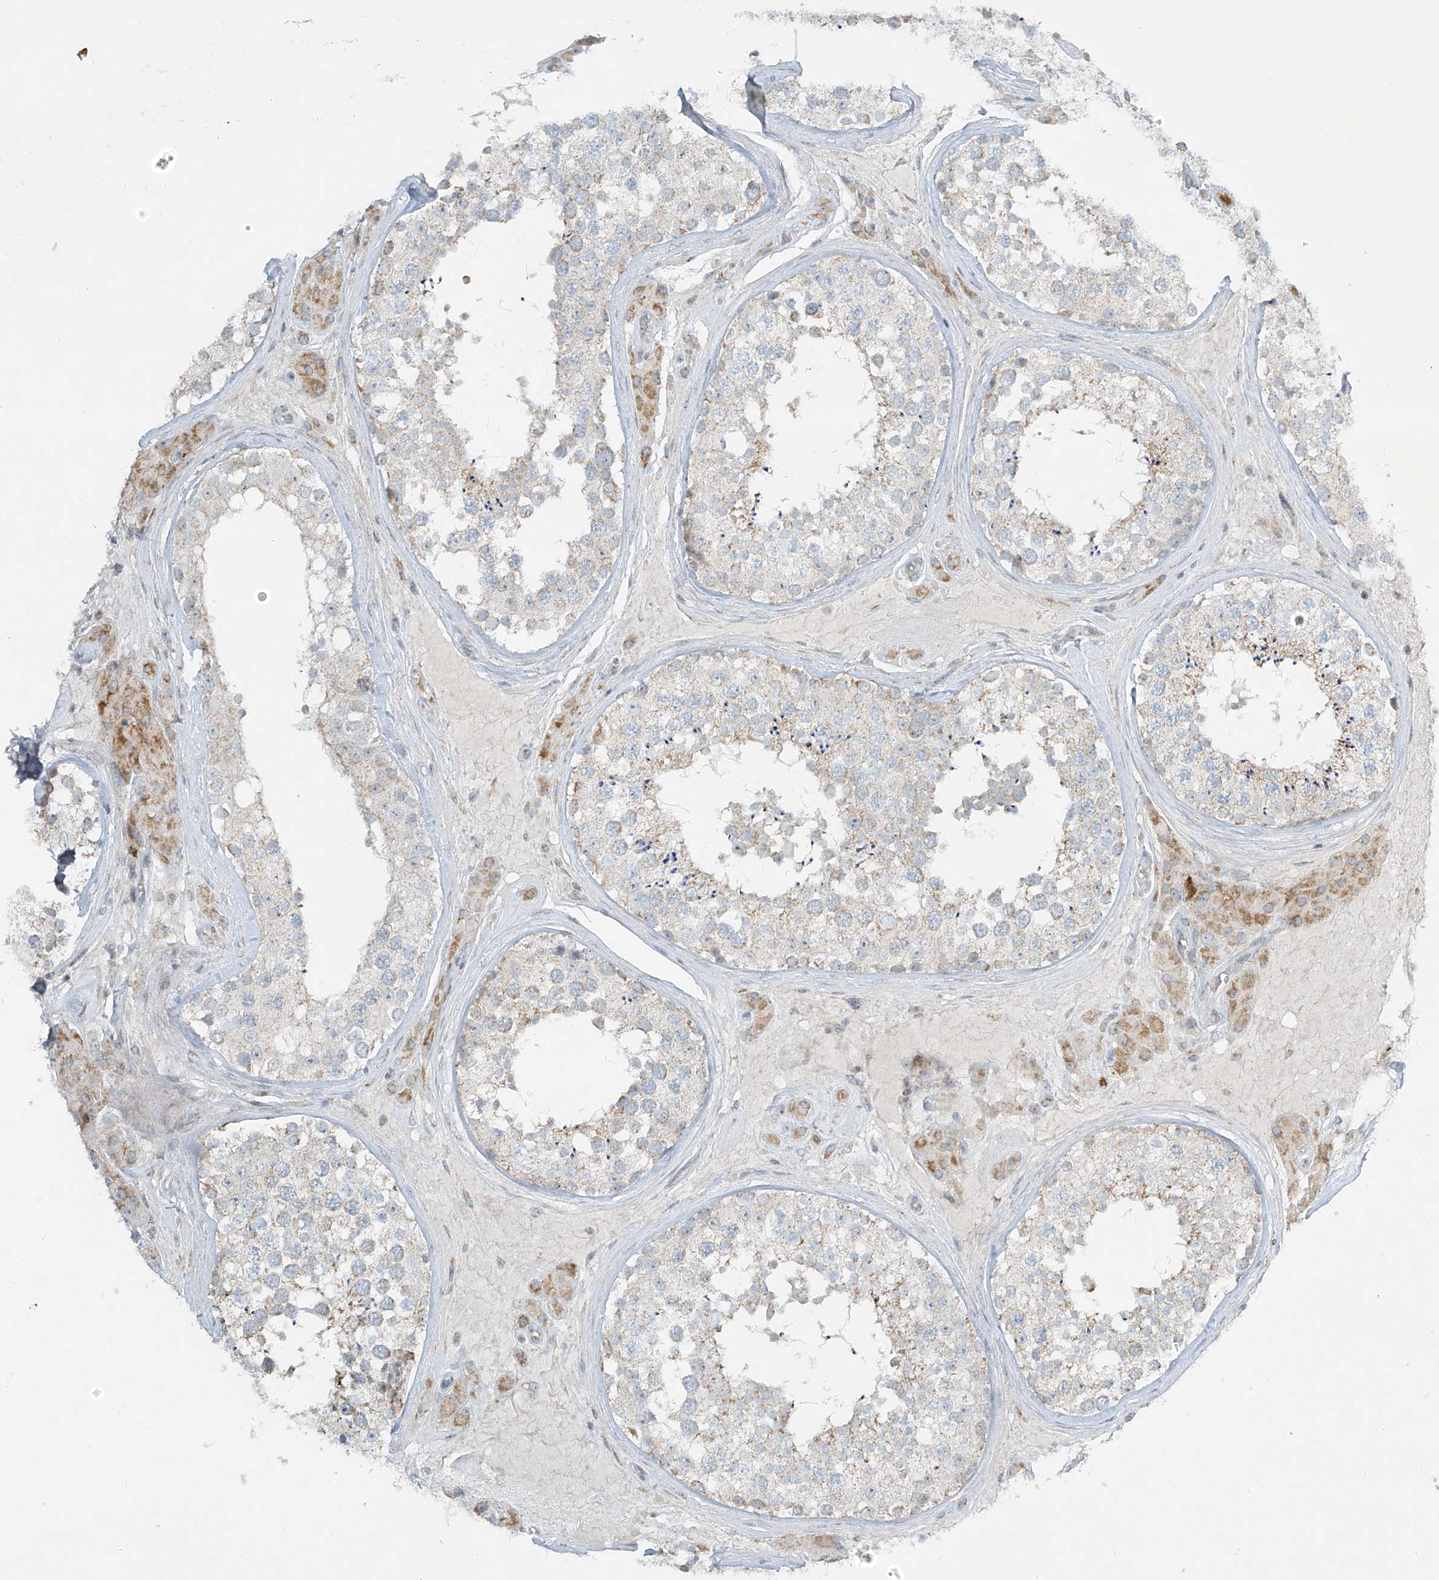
{"staining": {"intensity": "weak", "quantity": "<25%", "location": "cytoplasmic/membranous"}, "tissue": "testis", "cell_type": "Cells in seminiferous ducts", "image_type": "normal", "snomed": [{"axis": "morphology", "description": "Normal tissue, NOS"}, {"axis": "topography", "description": "Testis"}], "caption": "The photomicrograph displays no staining of cells in seminiferous ducts in unremarkable testis.", "gene": "SMDT1", "patient": {"sex": "male", "age": 46}}